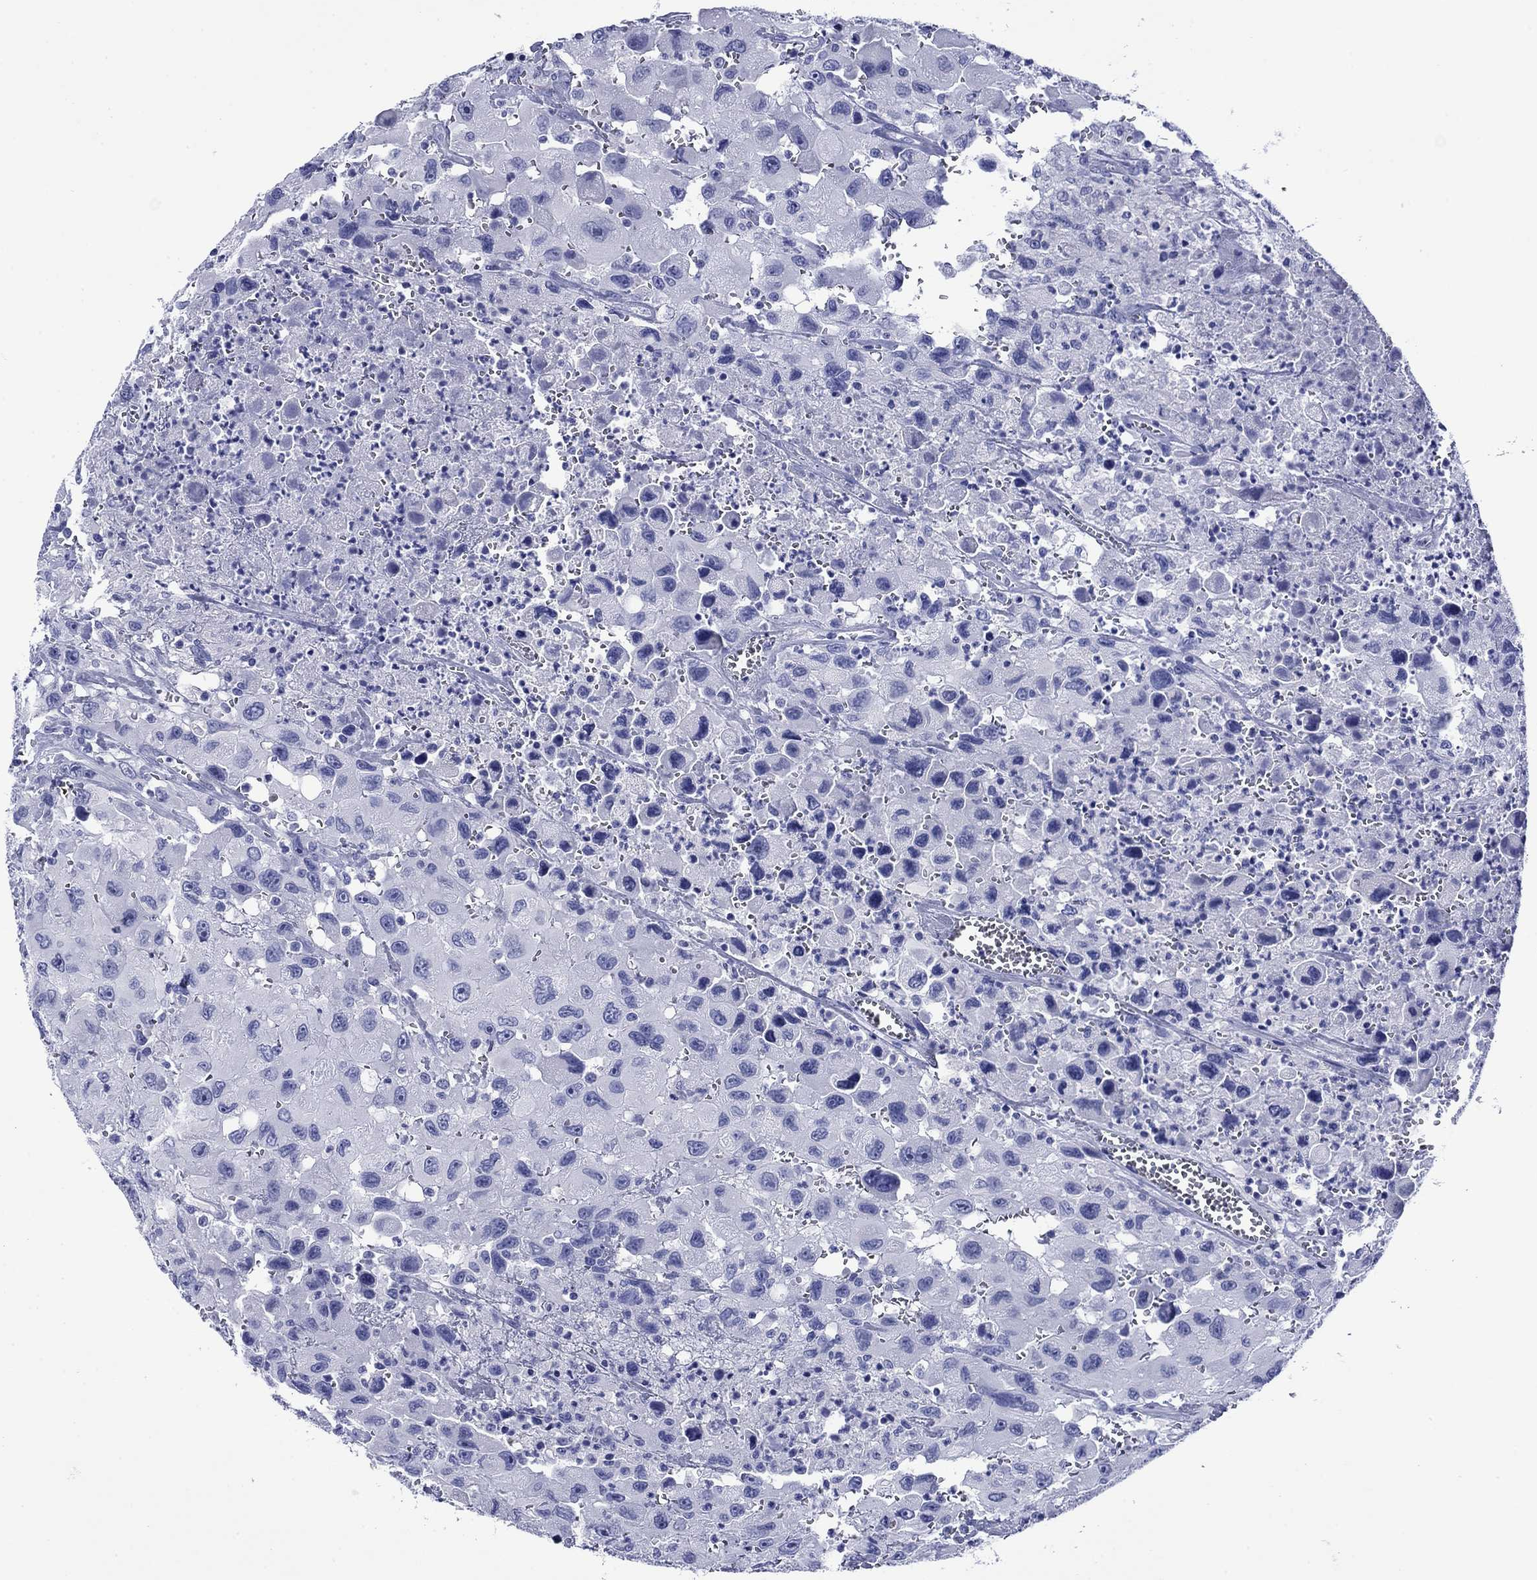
{"staining": {"intensity": "negative", "quantity": "none", "location": "none"}, "tissue": "head and neck cancer", "cell_type": "Tumor cells", "image_type": "cancer", "snomed": [{"axis": "morphology", "description": "Squamous cell carcinoma, NOS"}, {"axis": "morphology", "description": "Squamous cell carcinoma, metastatic, NOS"}, {"axis": "topography", "description": "Oral tissue"}, {"axis": "topography", "description": "Head-Neck"}], "caption": "Immunohistochemistry (IHC) micrograph of neoplastic tissue: human head and neck metastatic squamous cell carcinoma stained with DAB shows no significant protein staining in tumor cells.", "gene": "ROM1", "patient": {"sex": "female", "age": 85}}